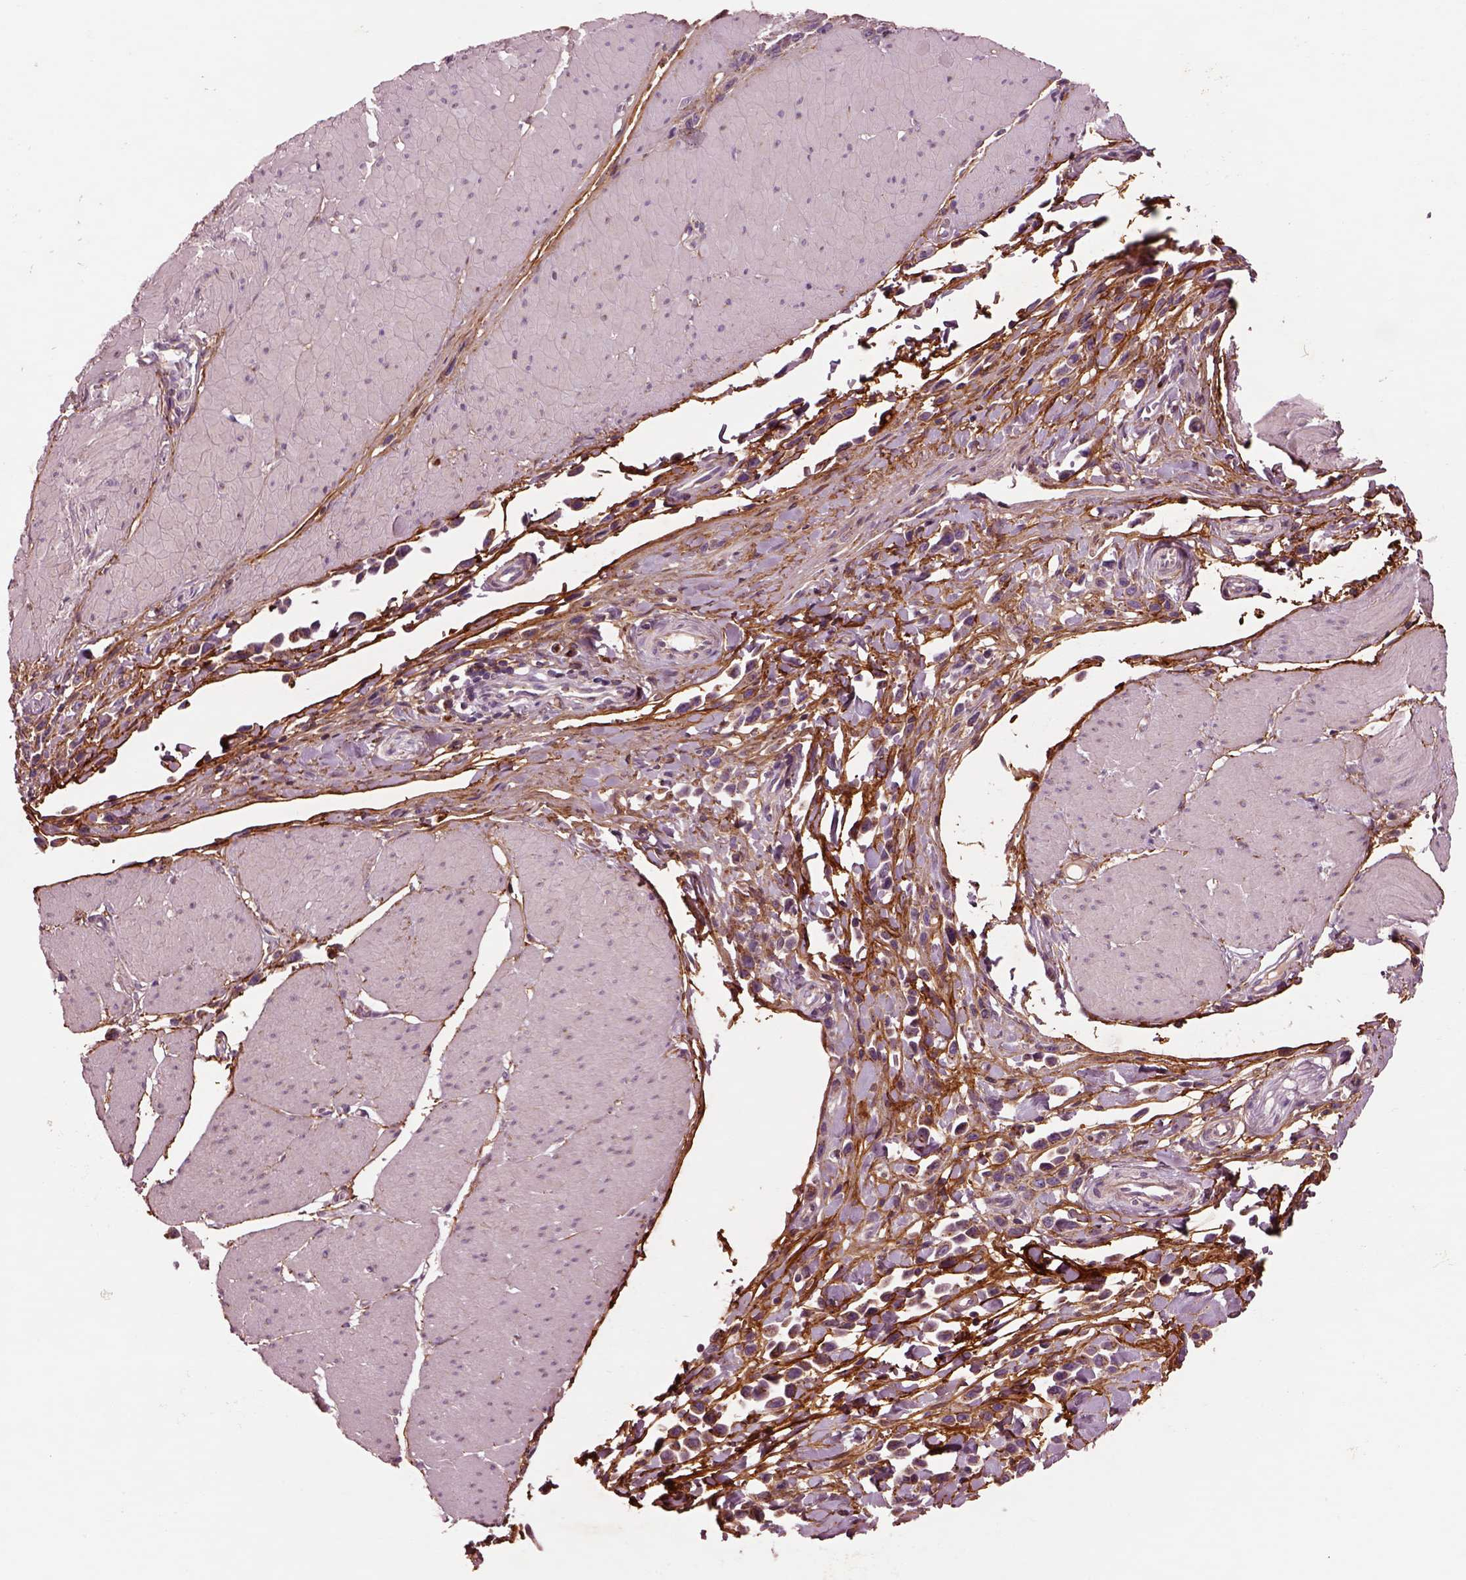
{"staining": {"intensity": "negative", "quantity": "none", "location": "none"}, "tissue": "stomach cancer", "cell_type": "Tumor cells", "image_type": "cancer", "snomed": [{"axis": "morphology", "description": "Adenocarcinoma, NOS"}, {"axis": "topography", "description": "Stomach"}], "caption": "The histopathology image exhibits no significant positivity in tumor cells of adenocarcinoma (stomach).", "gene": "SEC23A", "patient": {"sex": "male", "age": 47}}